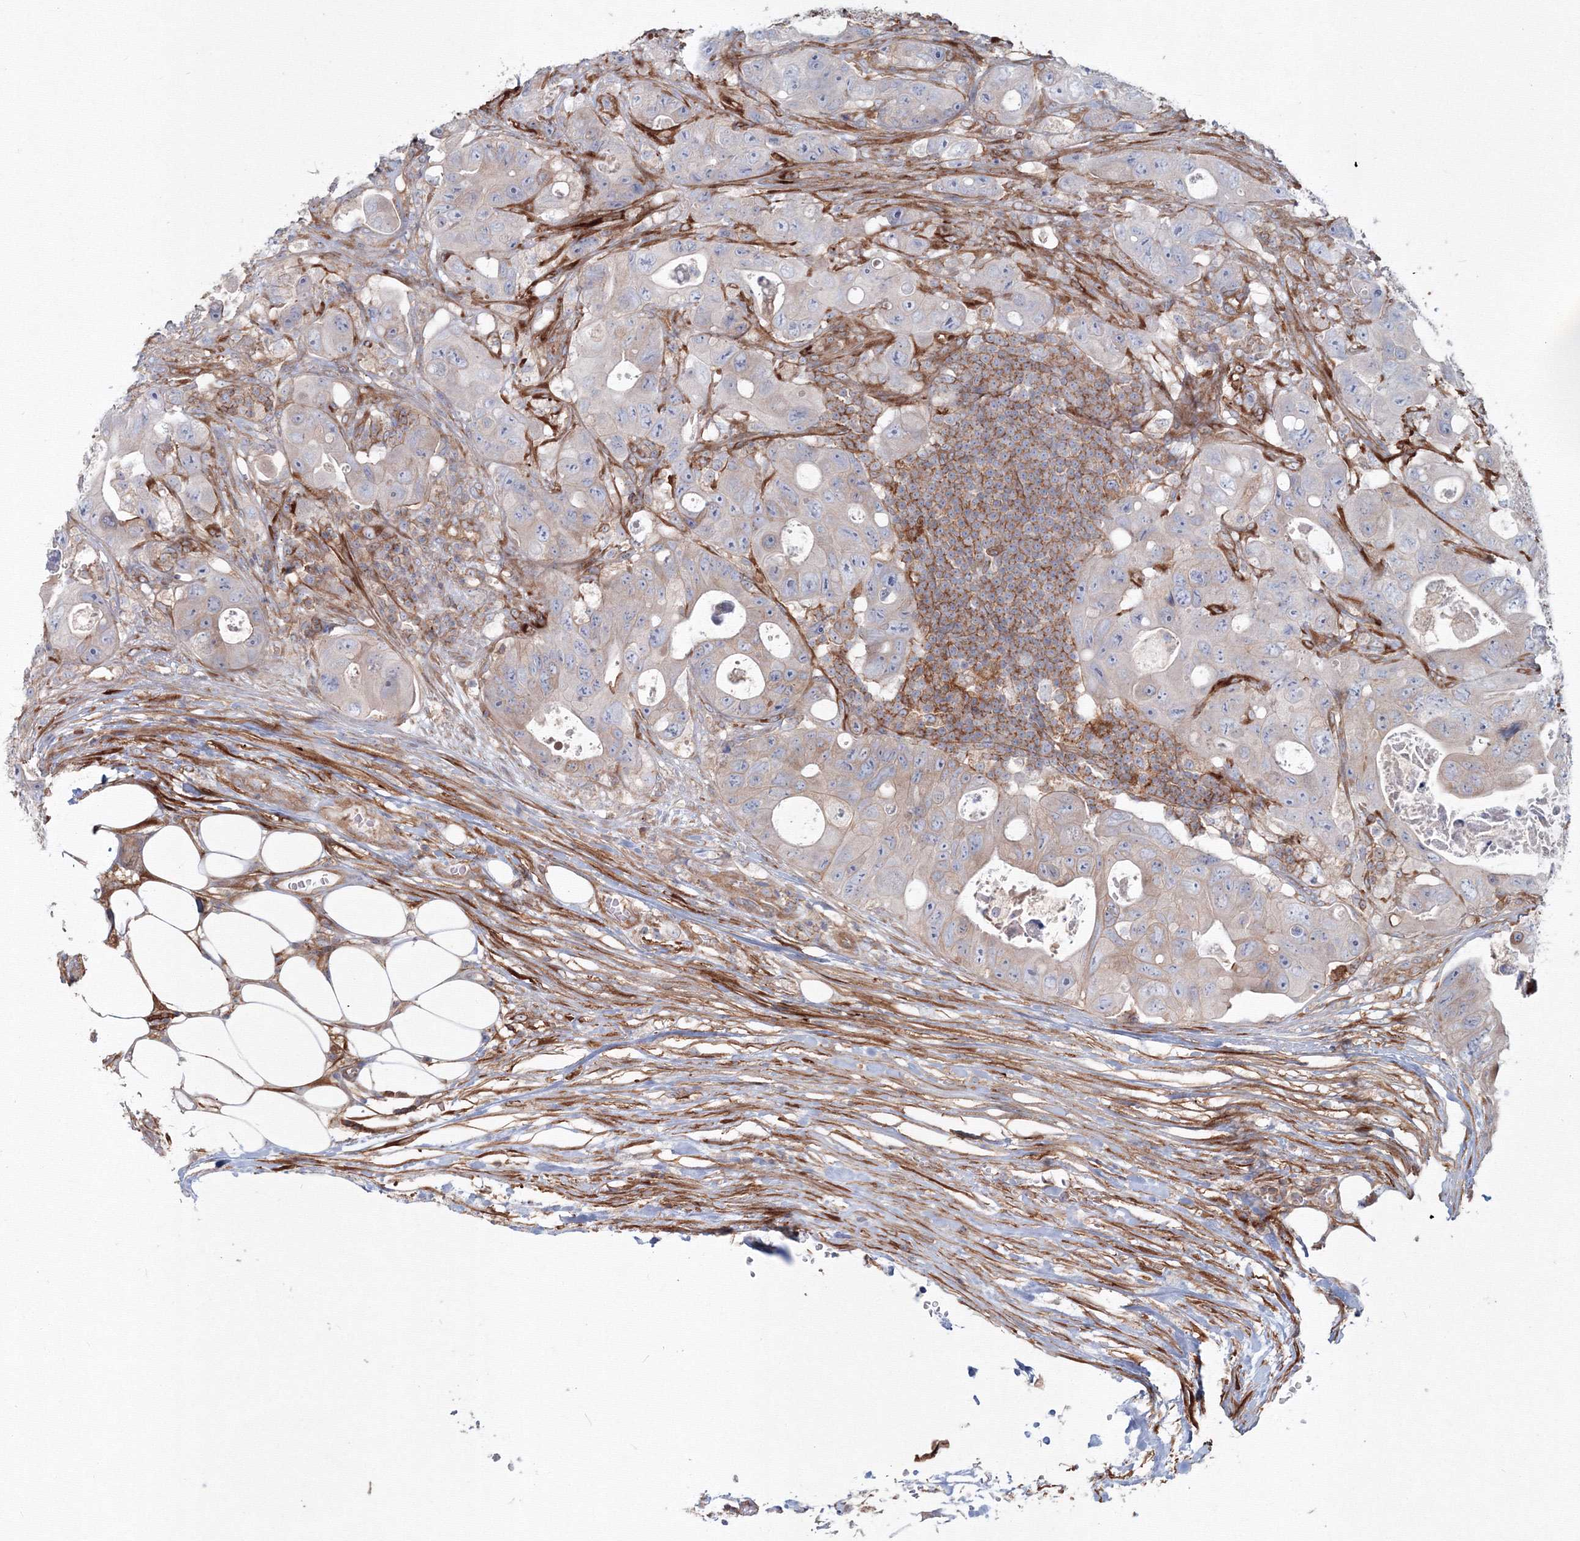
{"staining": {"intensity": "negative", "quantity": "none", "location": "none"}, "tissue": "colorectal cancer", "cell_type": "Tumor cells", "image_type": "cancer", "snomed": [{"axis": "morphology", "description": "Adenocarcinoma, NOS"}, {"axis": "topography", "description": "Colon"}], "caption": "Immunohistochemistry of colorectal cancer displays no staining in tumor cells.", "gene": "SH3PXD2A", "patient": {"sex": "female", "age": 46}}